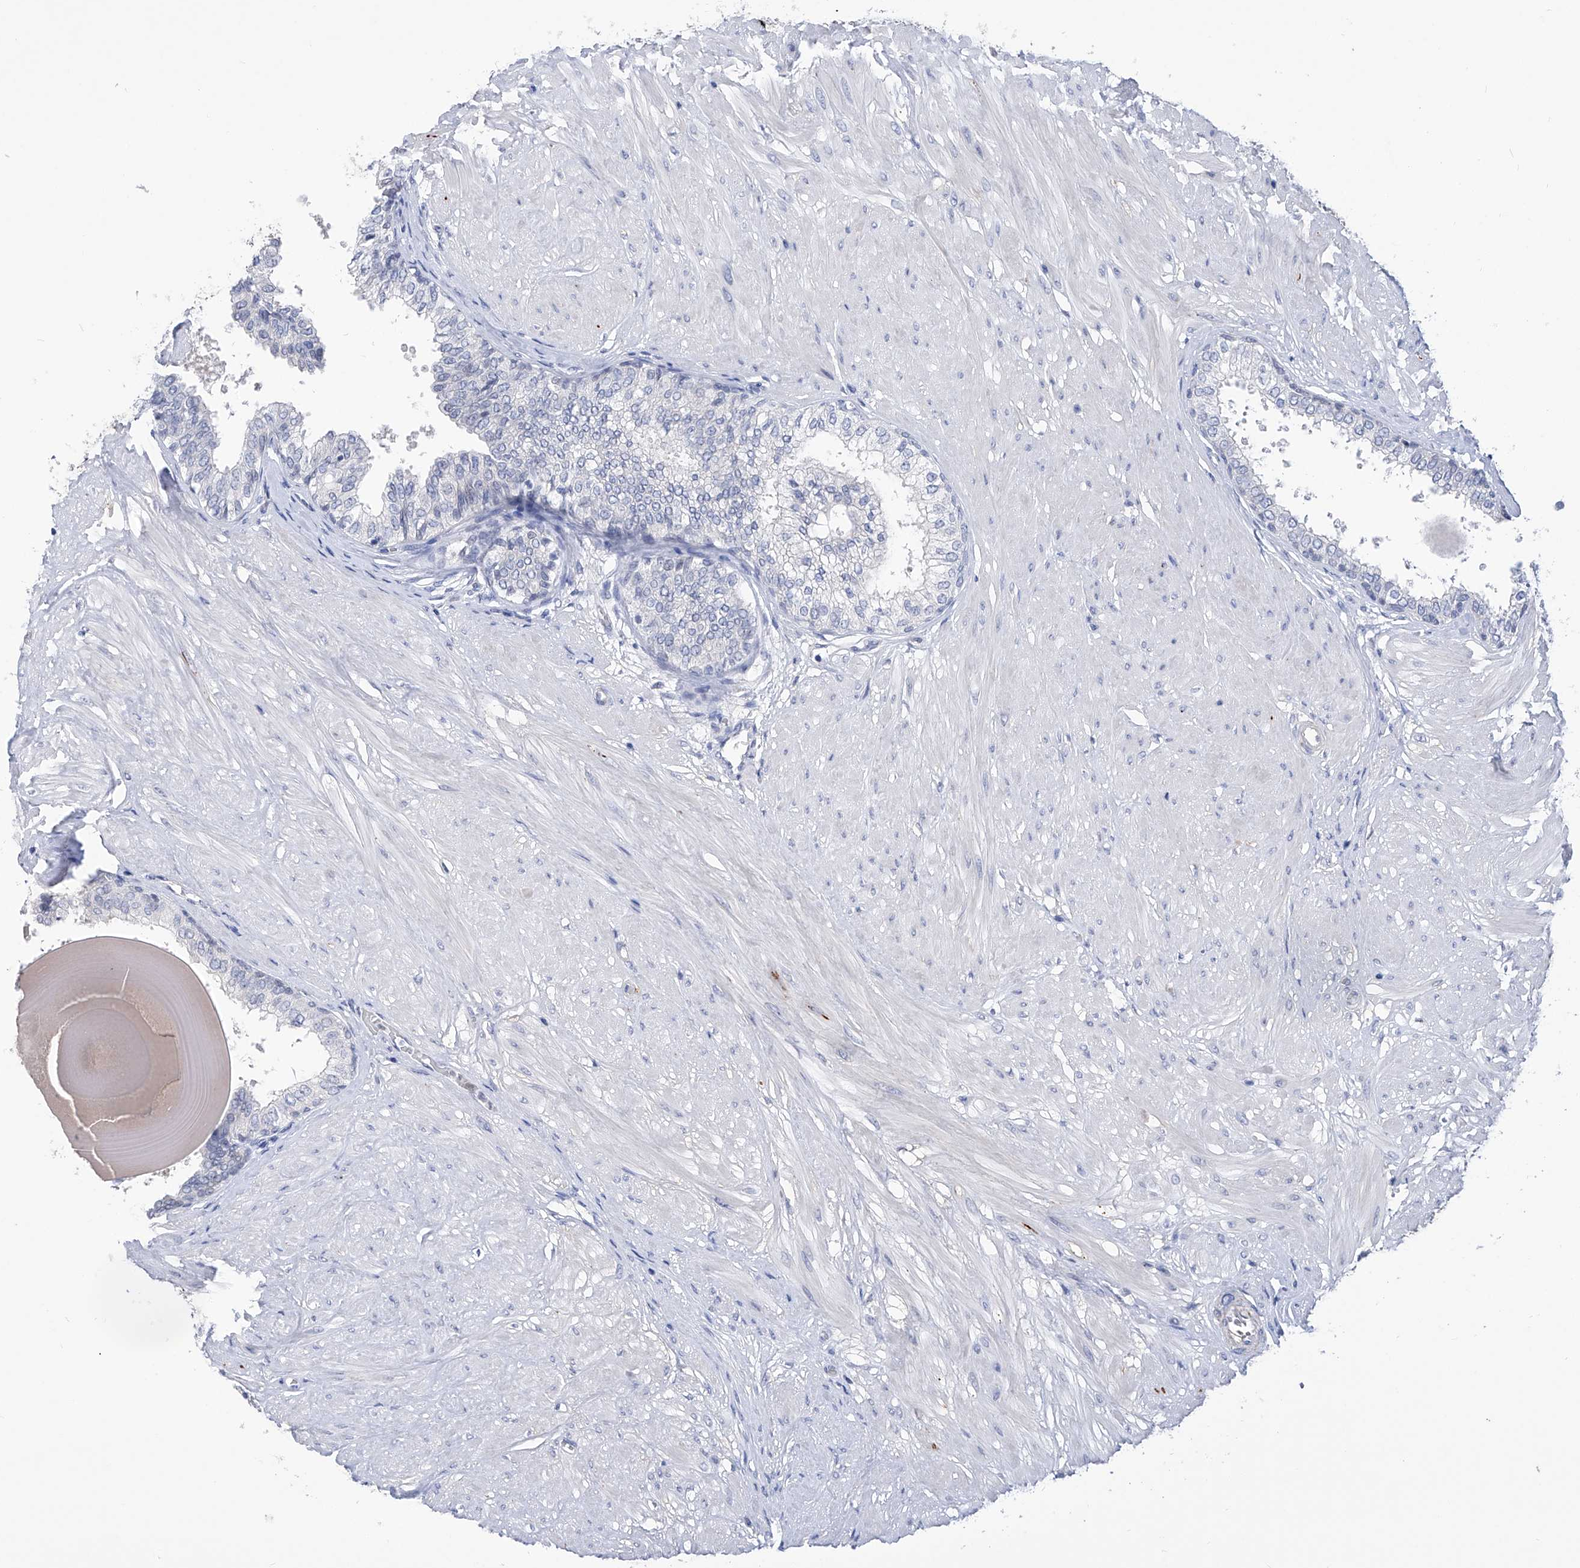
{"staining": {"intensity": "moderate", "quantity": "<25%", "location": "nuclear"}, "tissue": "prostate", "cell_type": "Glandular cells", "image_type": "normal", "snomed": [{"axis": "morphology", "description": "Normal tissue, NOS"}, {"axis": "topography", "description": "Prostate"}], "caption": "Approximately <25% of glandular cells in unremarkable prostate exhibit moderate nuclear protein expression as visualized by brown immunohistochemical staining.", "gene": "PHF20", "patient": {"sex": "male", "age": 48}}